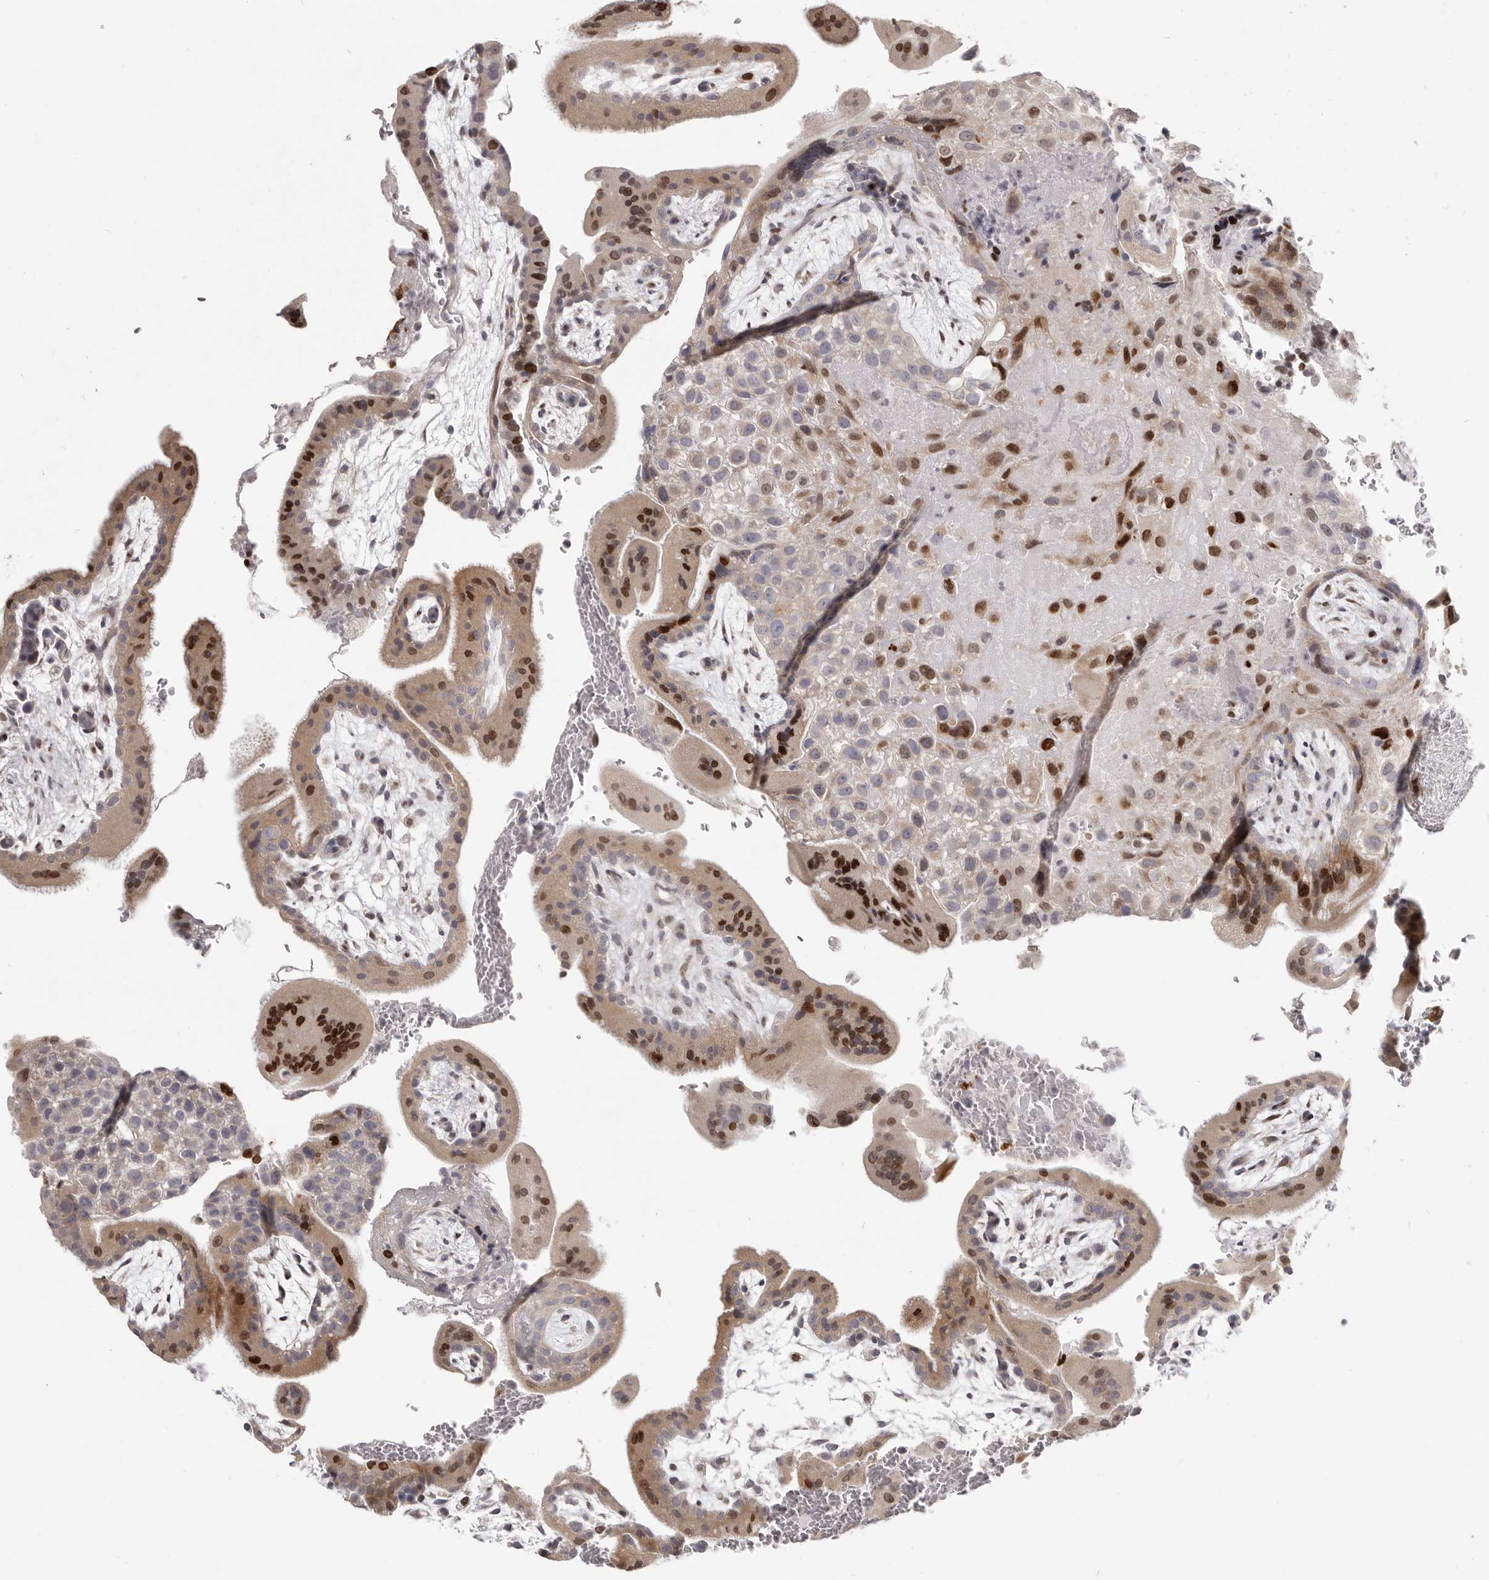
{"staining": {"intensity": "strong", "quantity": ">75%", "location": "nuclear"}, "tissue": "placenta", "cell_type": "Decidual cells", "image_type": "normal", "snomed": [{"axis": "morphology", "description": "Normal tissue, NOS"}, {"axis": "topography", "description": "Placenta"}], "caption": "High-power microscopy captured an immunohistochemistry (IHC) micrograph of benign placenta, revealing strong nuclear expression in about >75% of decidual cells. (DAB (3,3'-diaminobenzidine) IHC with brightfield microscopy, high magnification).", "gene": "SRP19", "patient": {"sex": "female", "age": 35}}